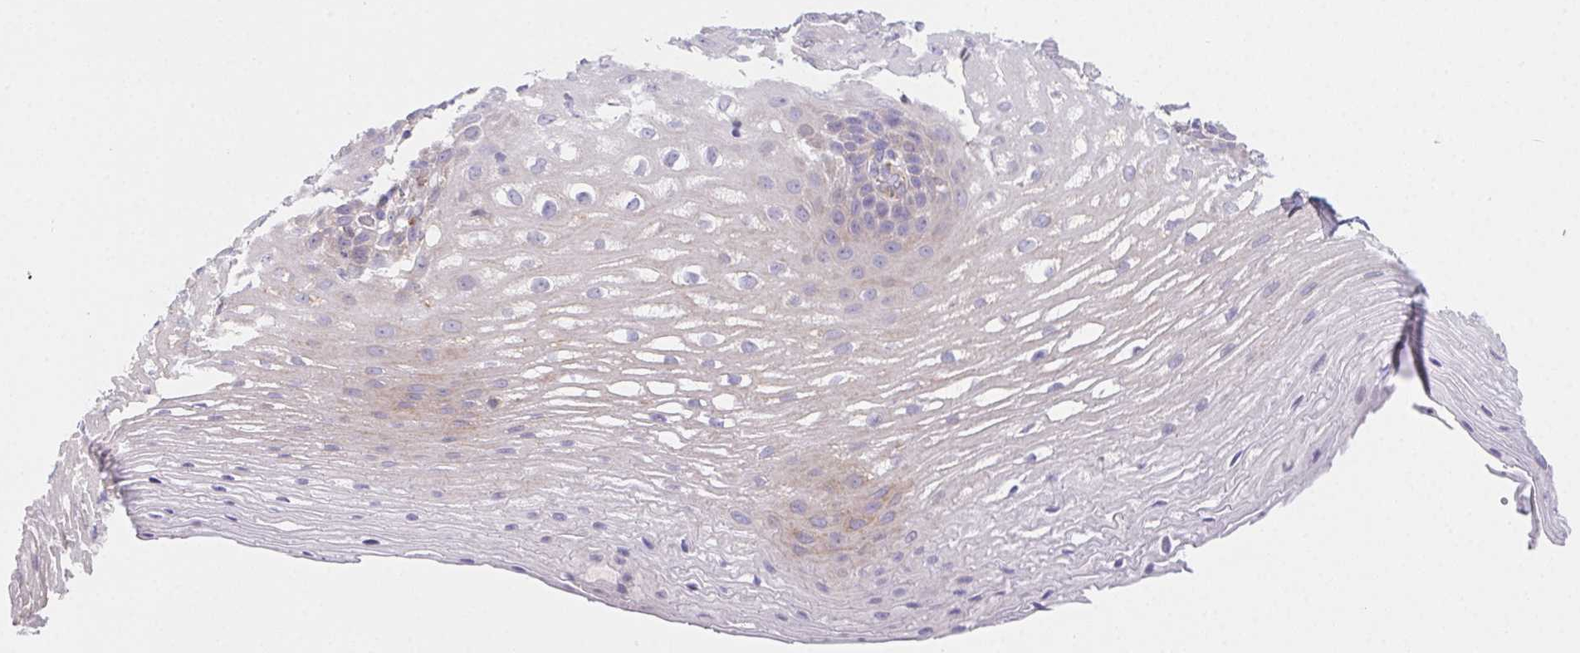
{"staining": {"intensity": "negative", "quantity": "none", "location": "none"}, "tissue": "esophagus", "cell_type": "Squamous epithelial cells", "image_type": "normal", "snomed": [{"axis": "morphology", "description": "Normal tissue, NOS"}, {"axis": "topography", "description": "Esophagus"}], "caption": "Immunohistochemical staining of normal esophagus demonstrates no significant expression in squamous epithelial cells.", "gene": "ADAM8", "patient": {"sex": "male", "age": 62}}